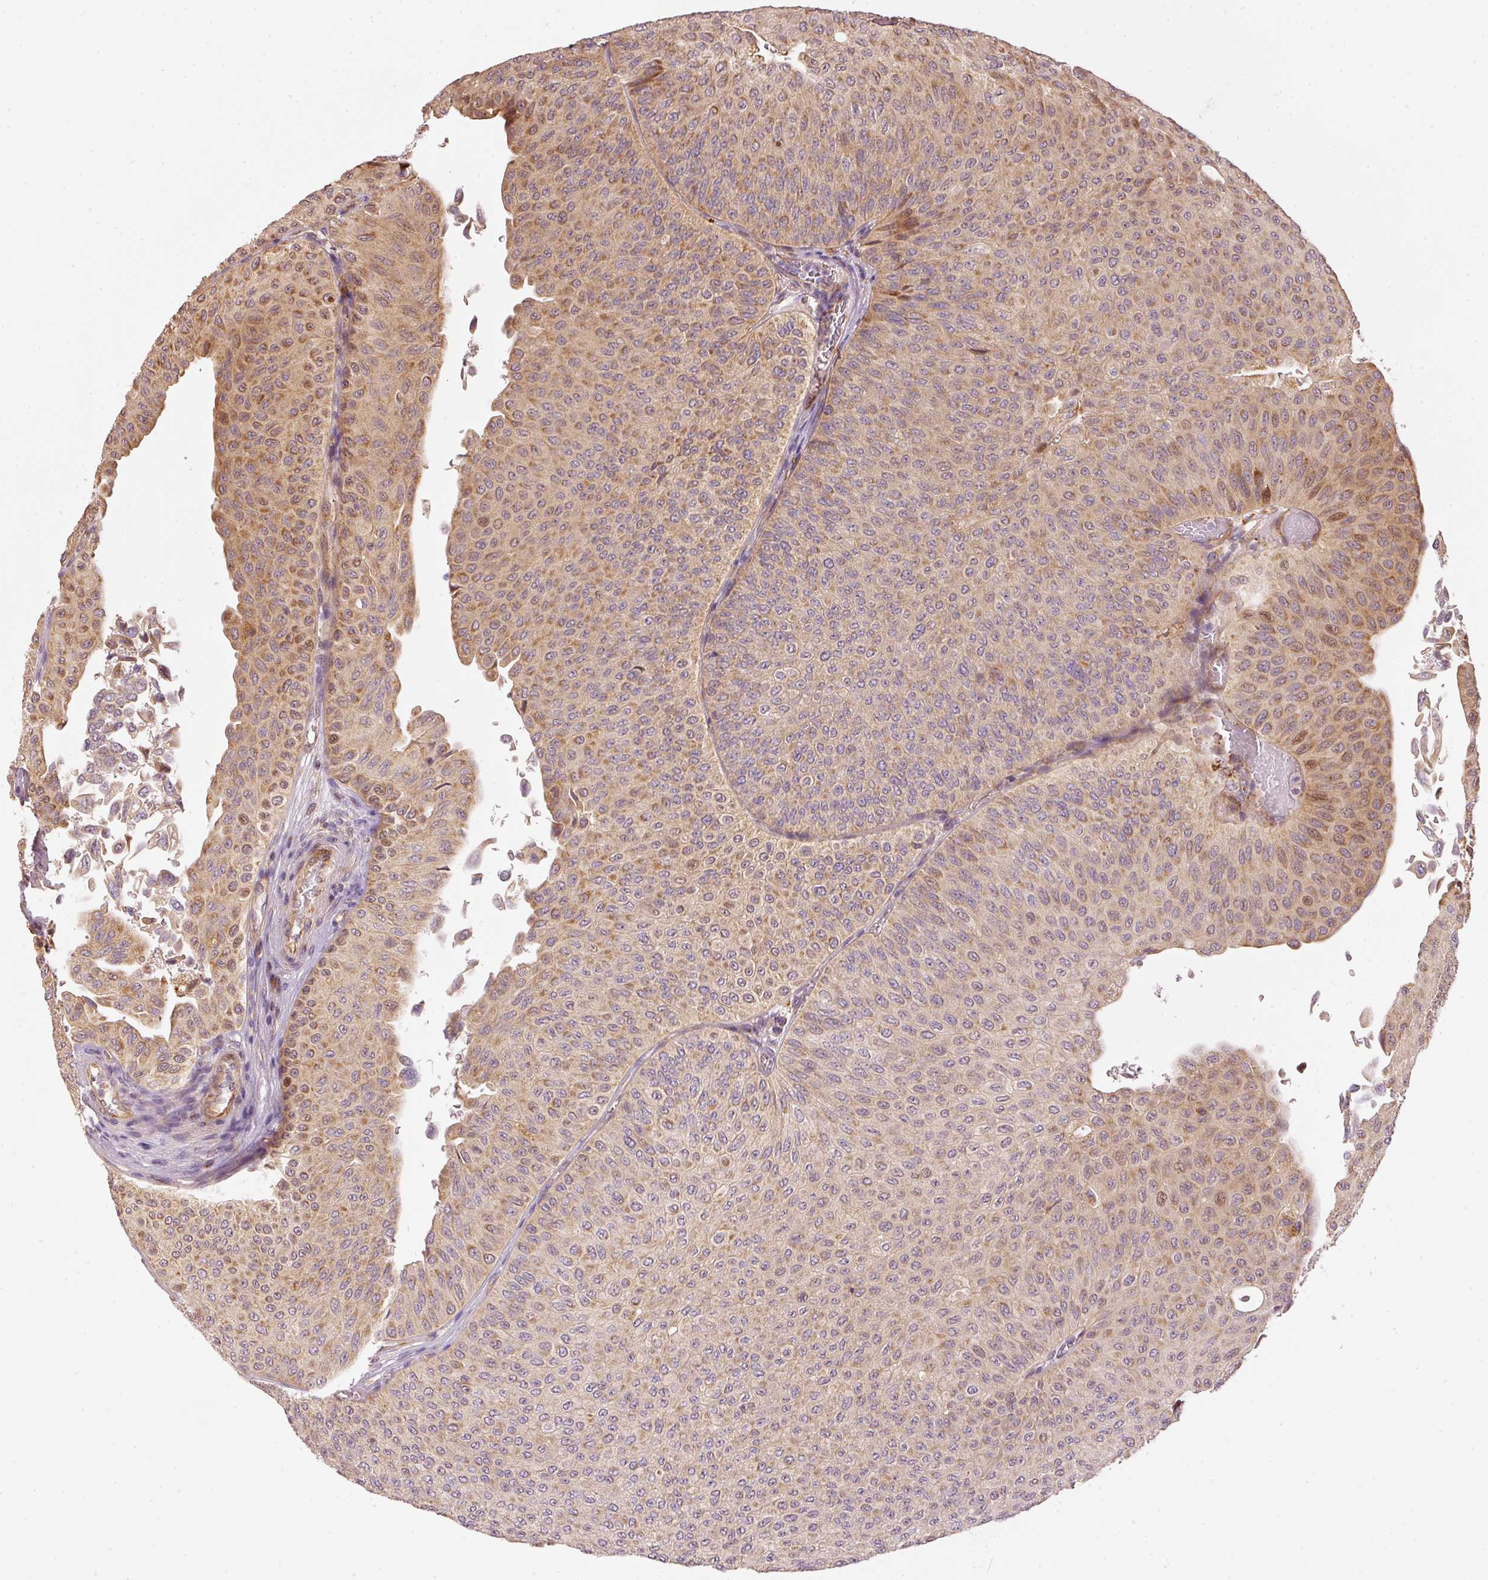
{"staining": {"intensity": "moderate", "quantity": ">75%", "location": "cytoplasmic/membranous"}, "tissue": "urothelial cancer", "cell_type": "Tumor cells", "image_type": "cancer", "snomed": [{"axis": "morphology", "description": "Urothelial carcinoma, NOS"}, {"axis": "topography", "description": "Urinary bladder"}], "caption": "DAB immunohistochemical staining of transitional cell carcinoma exhibits moderate cytoplasmic/membranous protein staining in about >75% of tumor cells.", "gene": "MTHFD1L", "patient": {"sex": "male", "age": 59}}